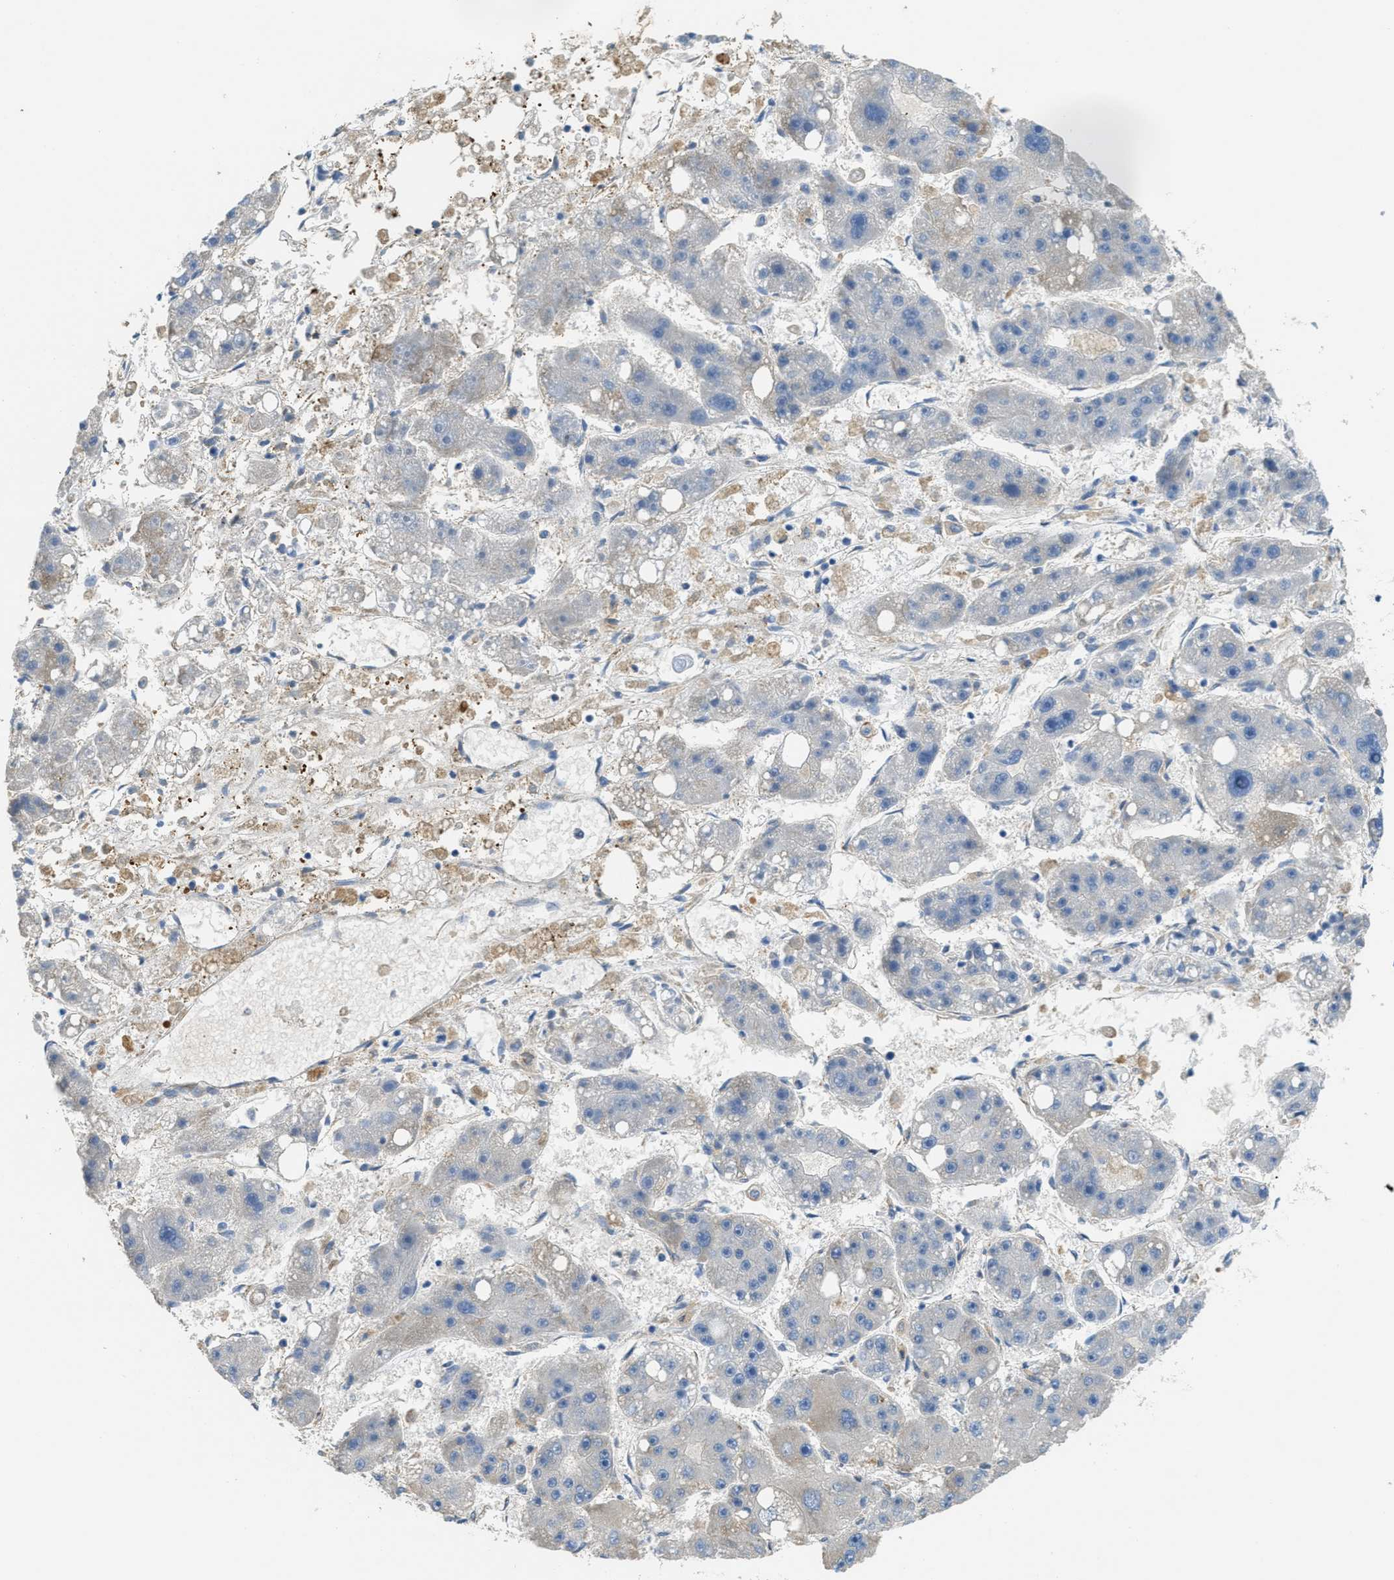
{"staining": {"intensity": "weak", "quantity": "<25%", "location": "cytoplasmic/membranous"}, "tissue": "liver cancer", "cell_type": "Tumor cells", "image_type": "cancer", "snomed": [{"axis": "morphology", "description": "Carcinoma, Hepatocellular, NOS"}, {"axis": "topography", "description": "Liver"}], "caption": "Photomicrograph shows no protein expression in tumor cells of liver hepatocellular carcinoma tissue.", "gene": "MPDU1", "patient": {"sex": "female", "age": 61}}